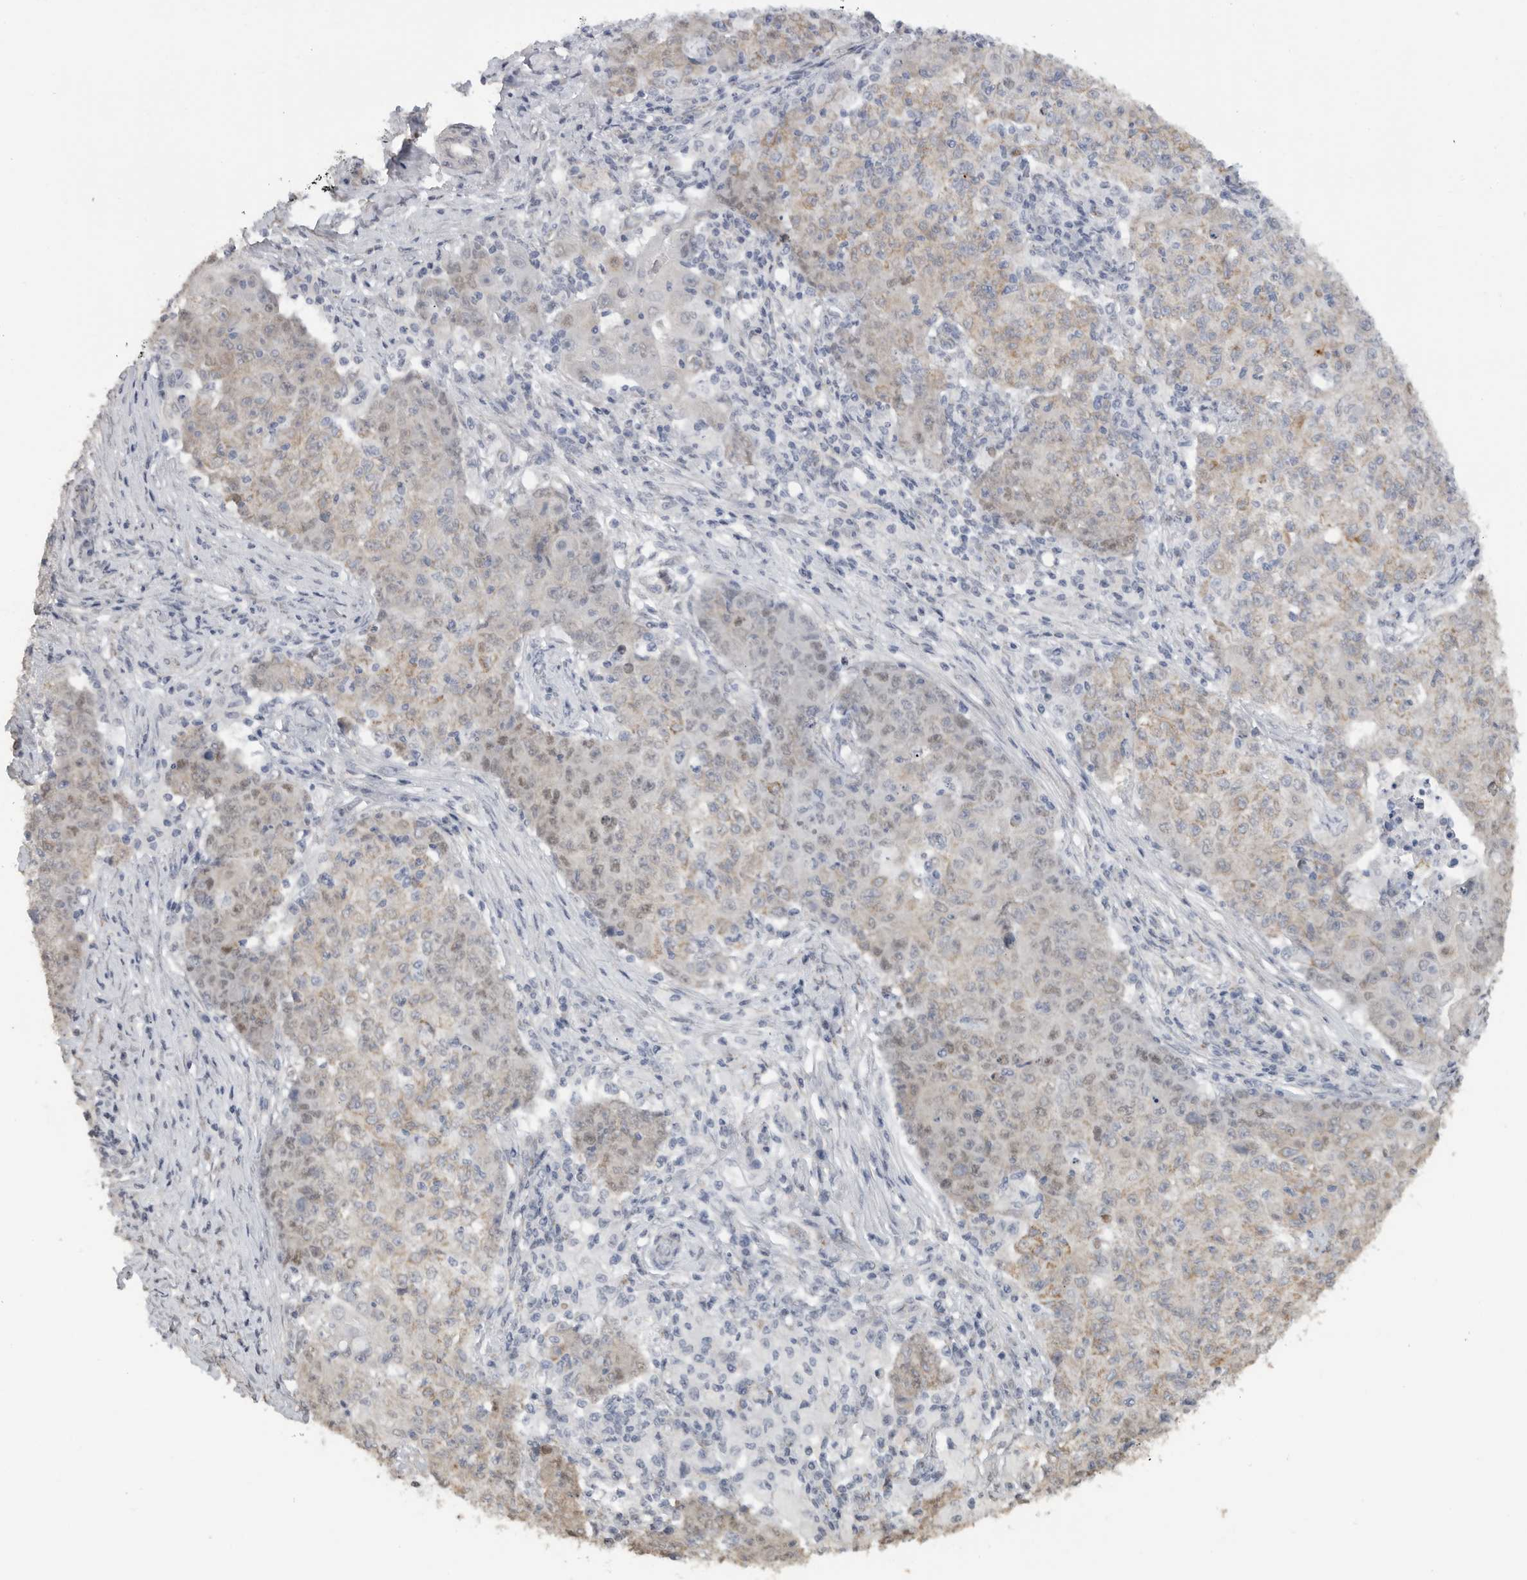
{"staining": {"intensity": "weak", "quantity": "25%-75%", "location": "cytoplasmic/membranous,nuclear"}, "tissue": "ovarian cancer", "cell_type": "Tumor cells", "image_type": "cancer", "snomed": [{"axis": "morphology", "description": "Carcinoma, endometroid"}, {"axis": "topography", "description": "Ovary"}], "caption": "This micrograph displays immunohistochemistry staining of human endometroid carcinoma (ovarian), with low weak cytoplasmic/membranous and nuclear positivity in approximately 25%-75% of tumor cells.", "gene": "DYRK2", "patient": {"sex": "female", "age": 42}}